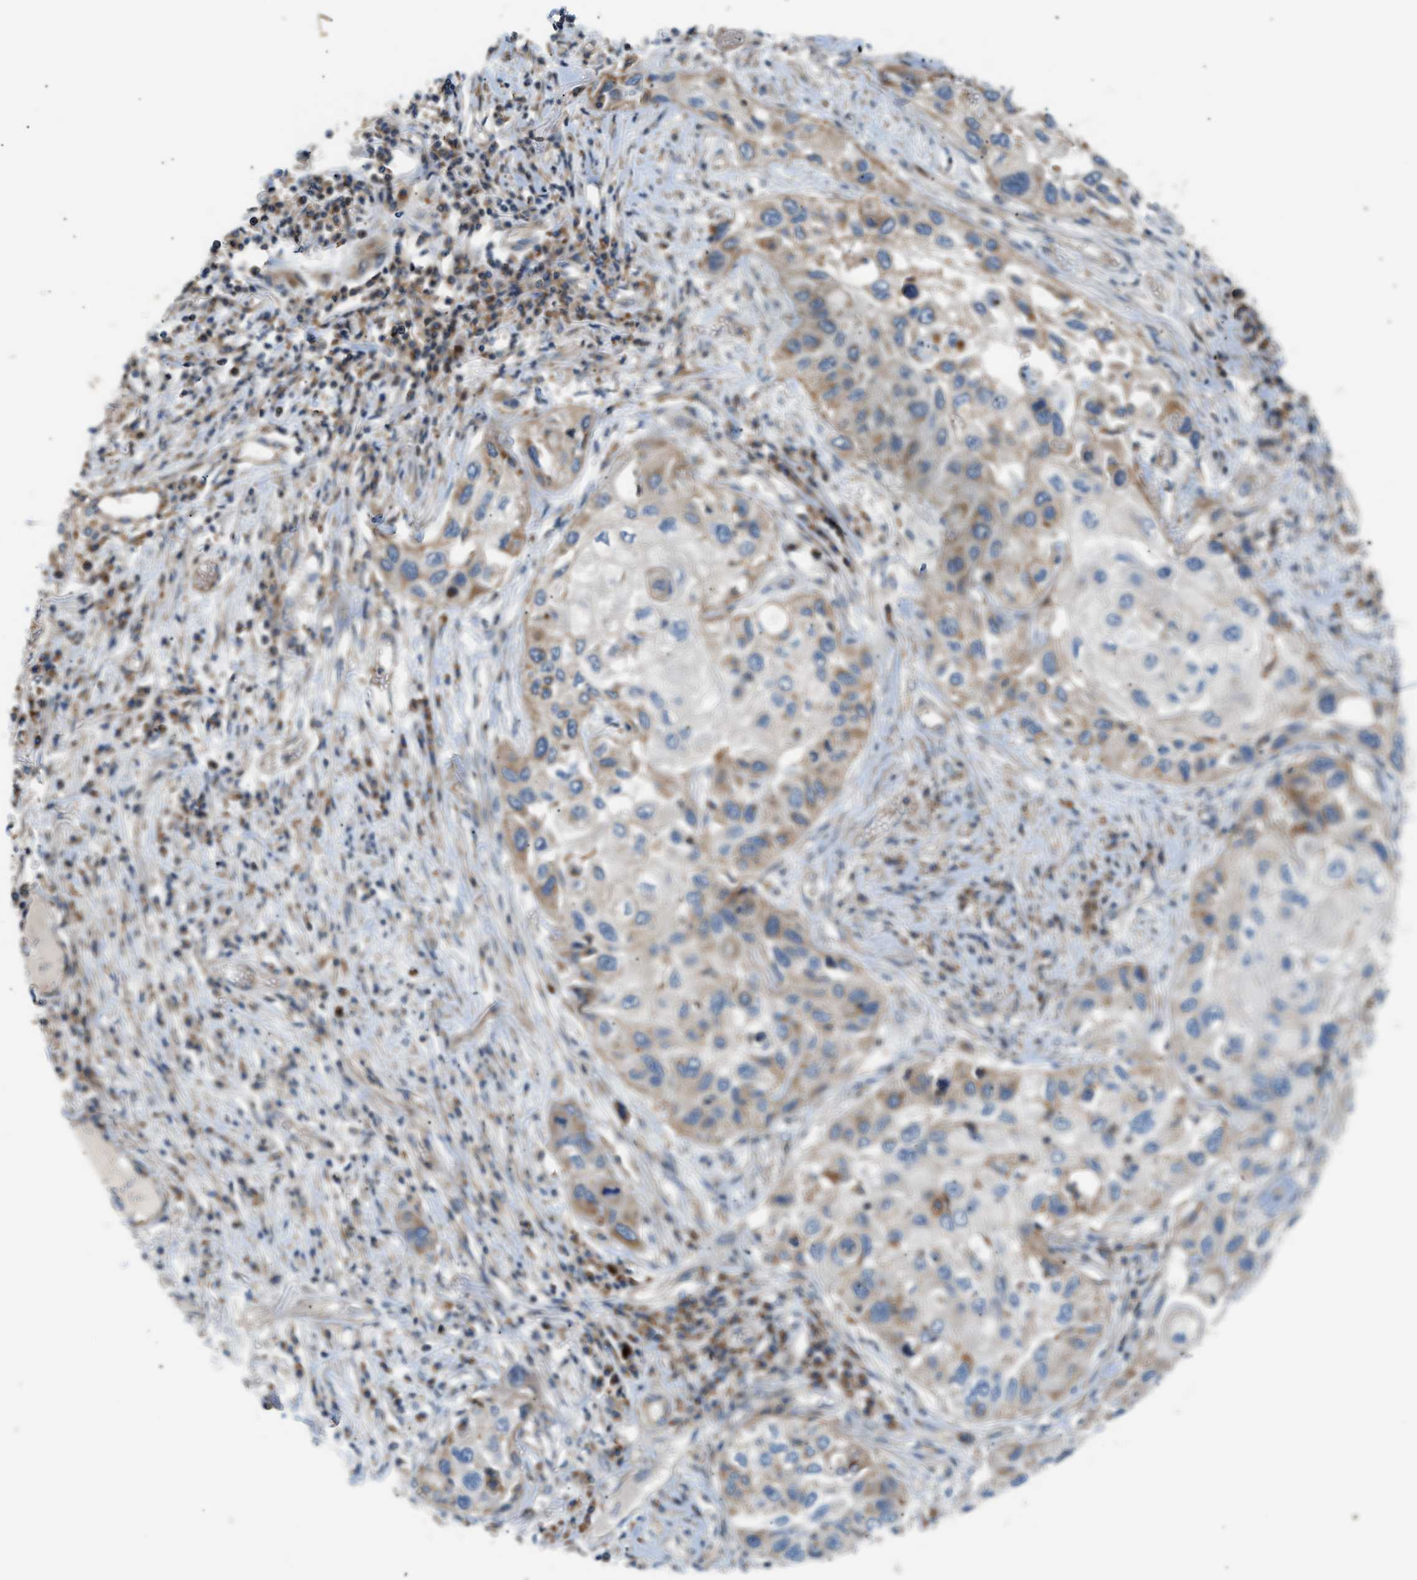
{"staining": {"intensity": "weak", "quantity": "25%-75%", "location": "cytoplasmic/membranous"}, "tissue": "lung cancer", "cell_type": "Tumor cells", "image_type": "cancer", "snomed": [{"axis": "morphology", "description": "Squamous cell carcinoma, NOS"}, {"axis": "topography", "description": "Lung"}], "caption": "A histopathology image of human lung cancer (squamous cell carcinoma) stained for a protein exhibits weak cytoplasmic/membranous brown staining in tumor cells.", "gene": "DHODH", "patient": {"sex": "male", "age": 71}}